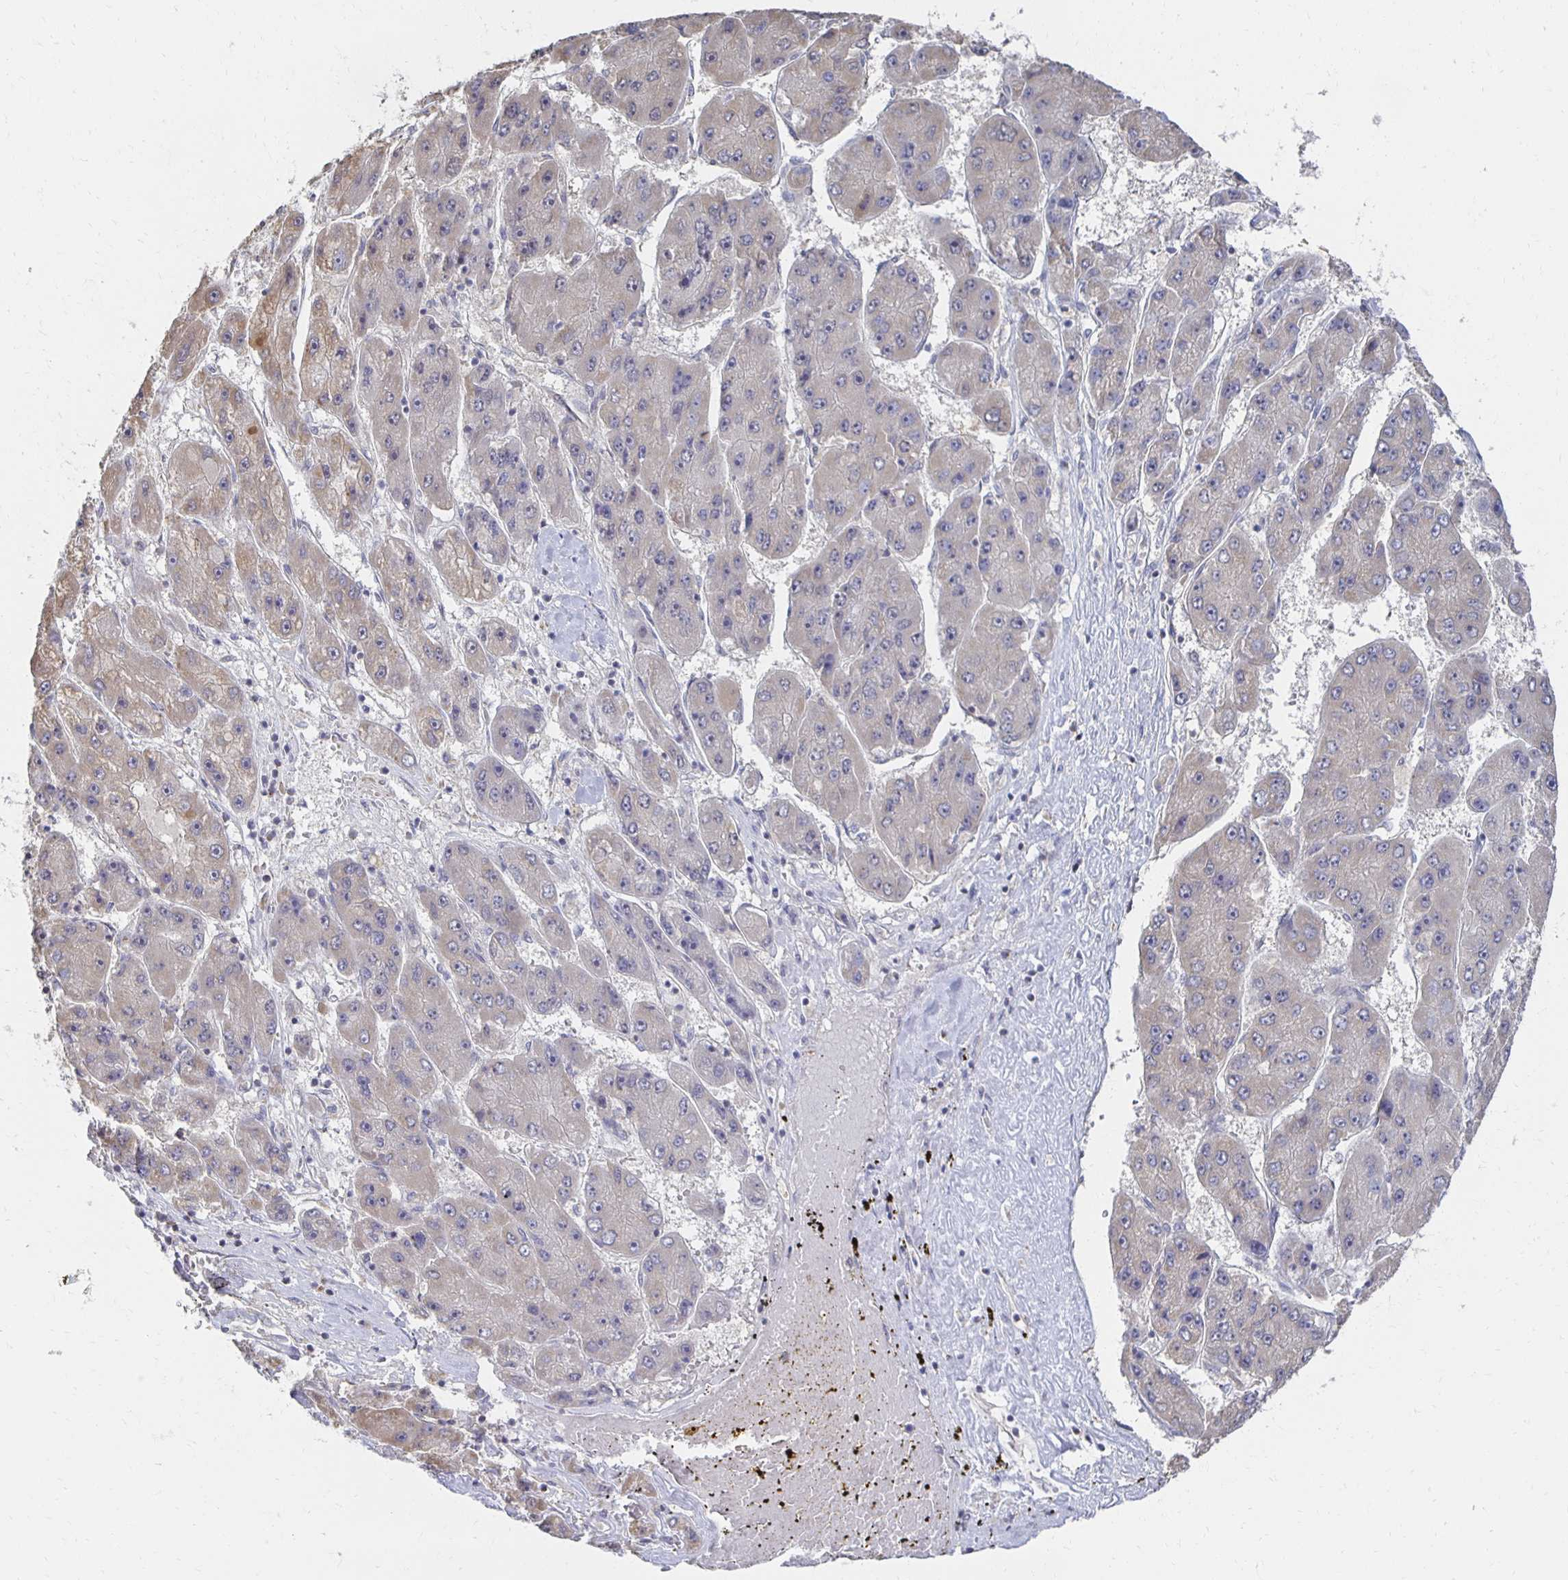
{"staining": {"intensity": "negative", "quantity": "none", "location": "none"}, "tissue": "liver cancer", "cell_type": "Tumor cells", "image_type": "cancer", "snomed": [{"axis": "morphology", "description": "Carcinoma, Hepatocellular, NOS"}, {"axis": "topography", "description": "Liver"}], "caption": "There is no significant expression in tumor cells of liver hepatocellular carcinoma.", "gene": "NKX2-8", "patient": {"sex": "female", "age": 61}}